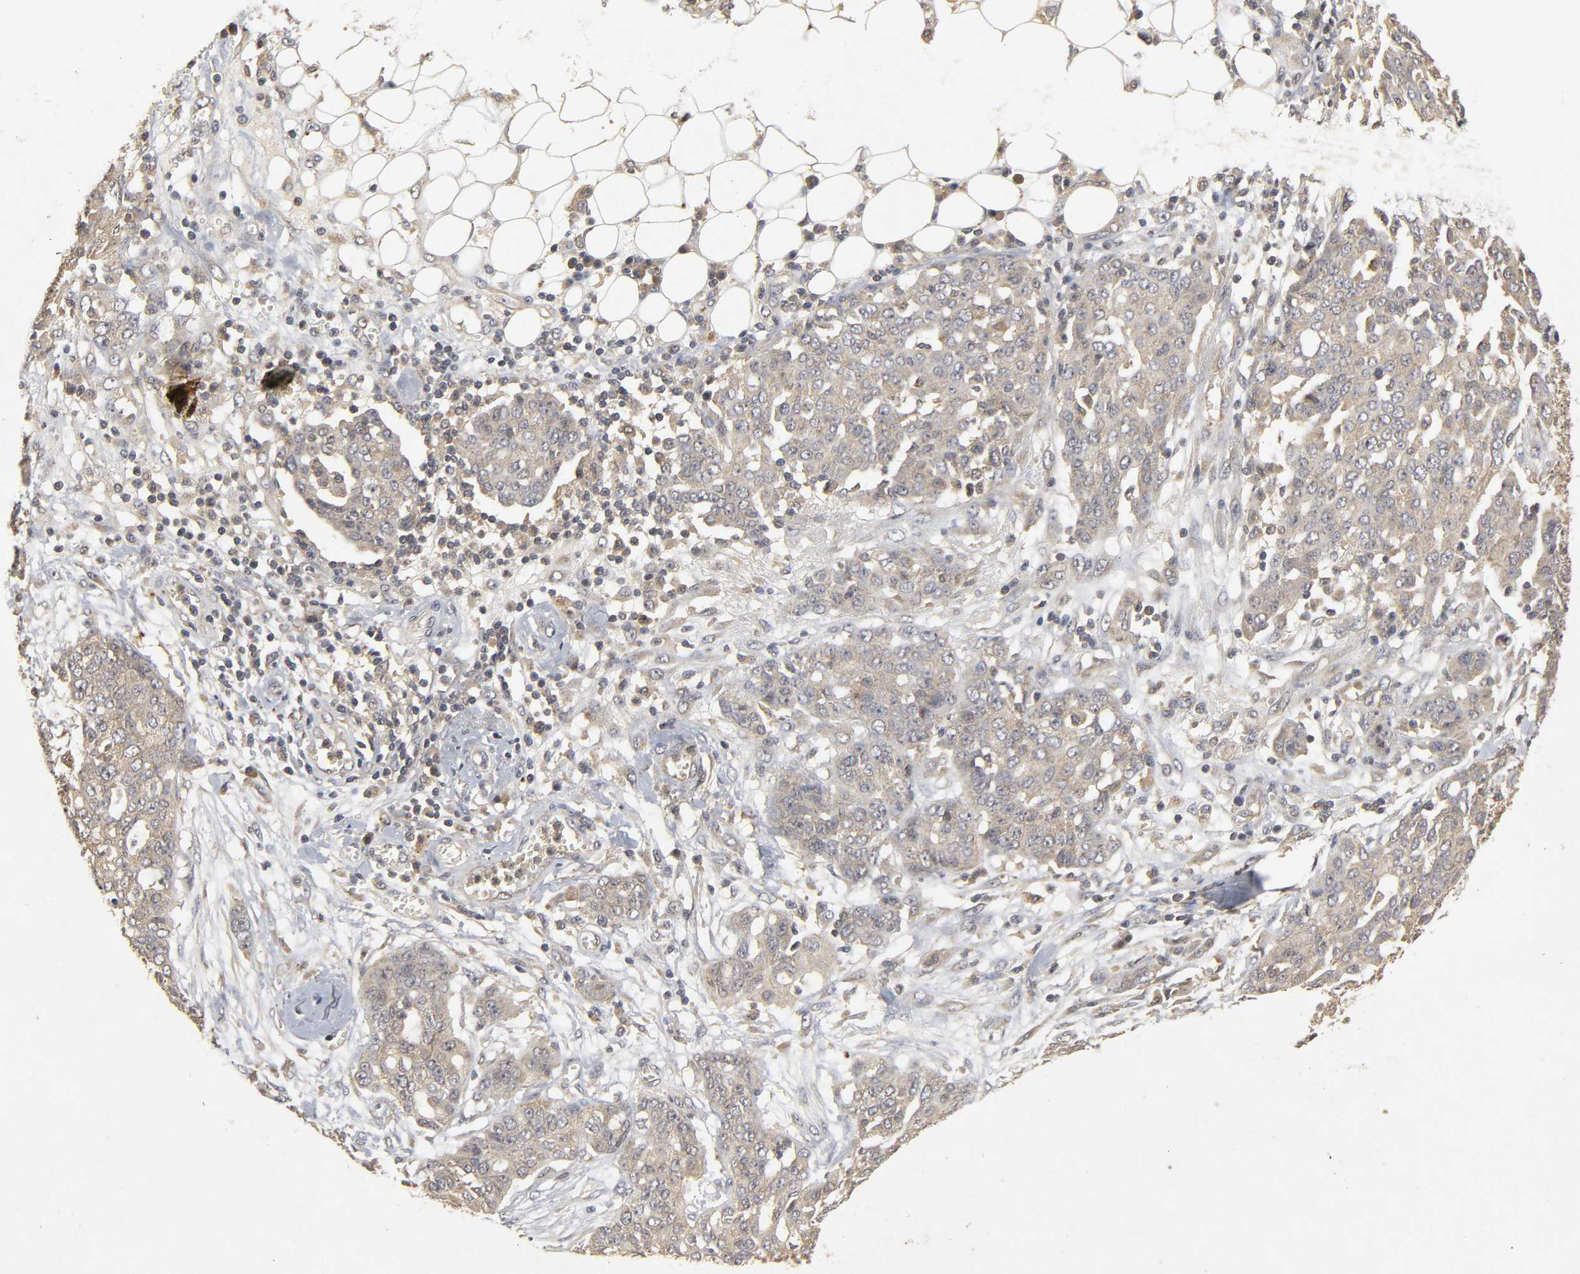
{"staining": {"intensity": "weak", "quantity": "25%-75%", "location": "cytoplasmic/membranous"}, "tissue": "ovarian cancer", "cell_type": "Tumor cells", "image_type": "cancer", "snomed": [{"axis": "morphology", "description": "Cystadenocarcinoma, serous, NOS"}, {"axis": "topography", "description": "Soft tissue"}, {"axis": "topography", "description": "Ovary"}], "caption": "Serous cystadenocarcinoma (ovarian) was stained to show a protein in brown. There is low levels of weak cytoplasmic/membranous expression in about 25%-75% of tumor cells.", "gene": "TRAF6", "patient": {"sex": "female", "age": 57}}